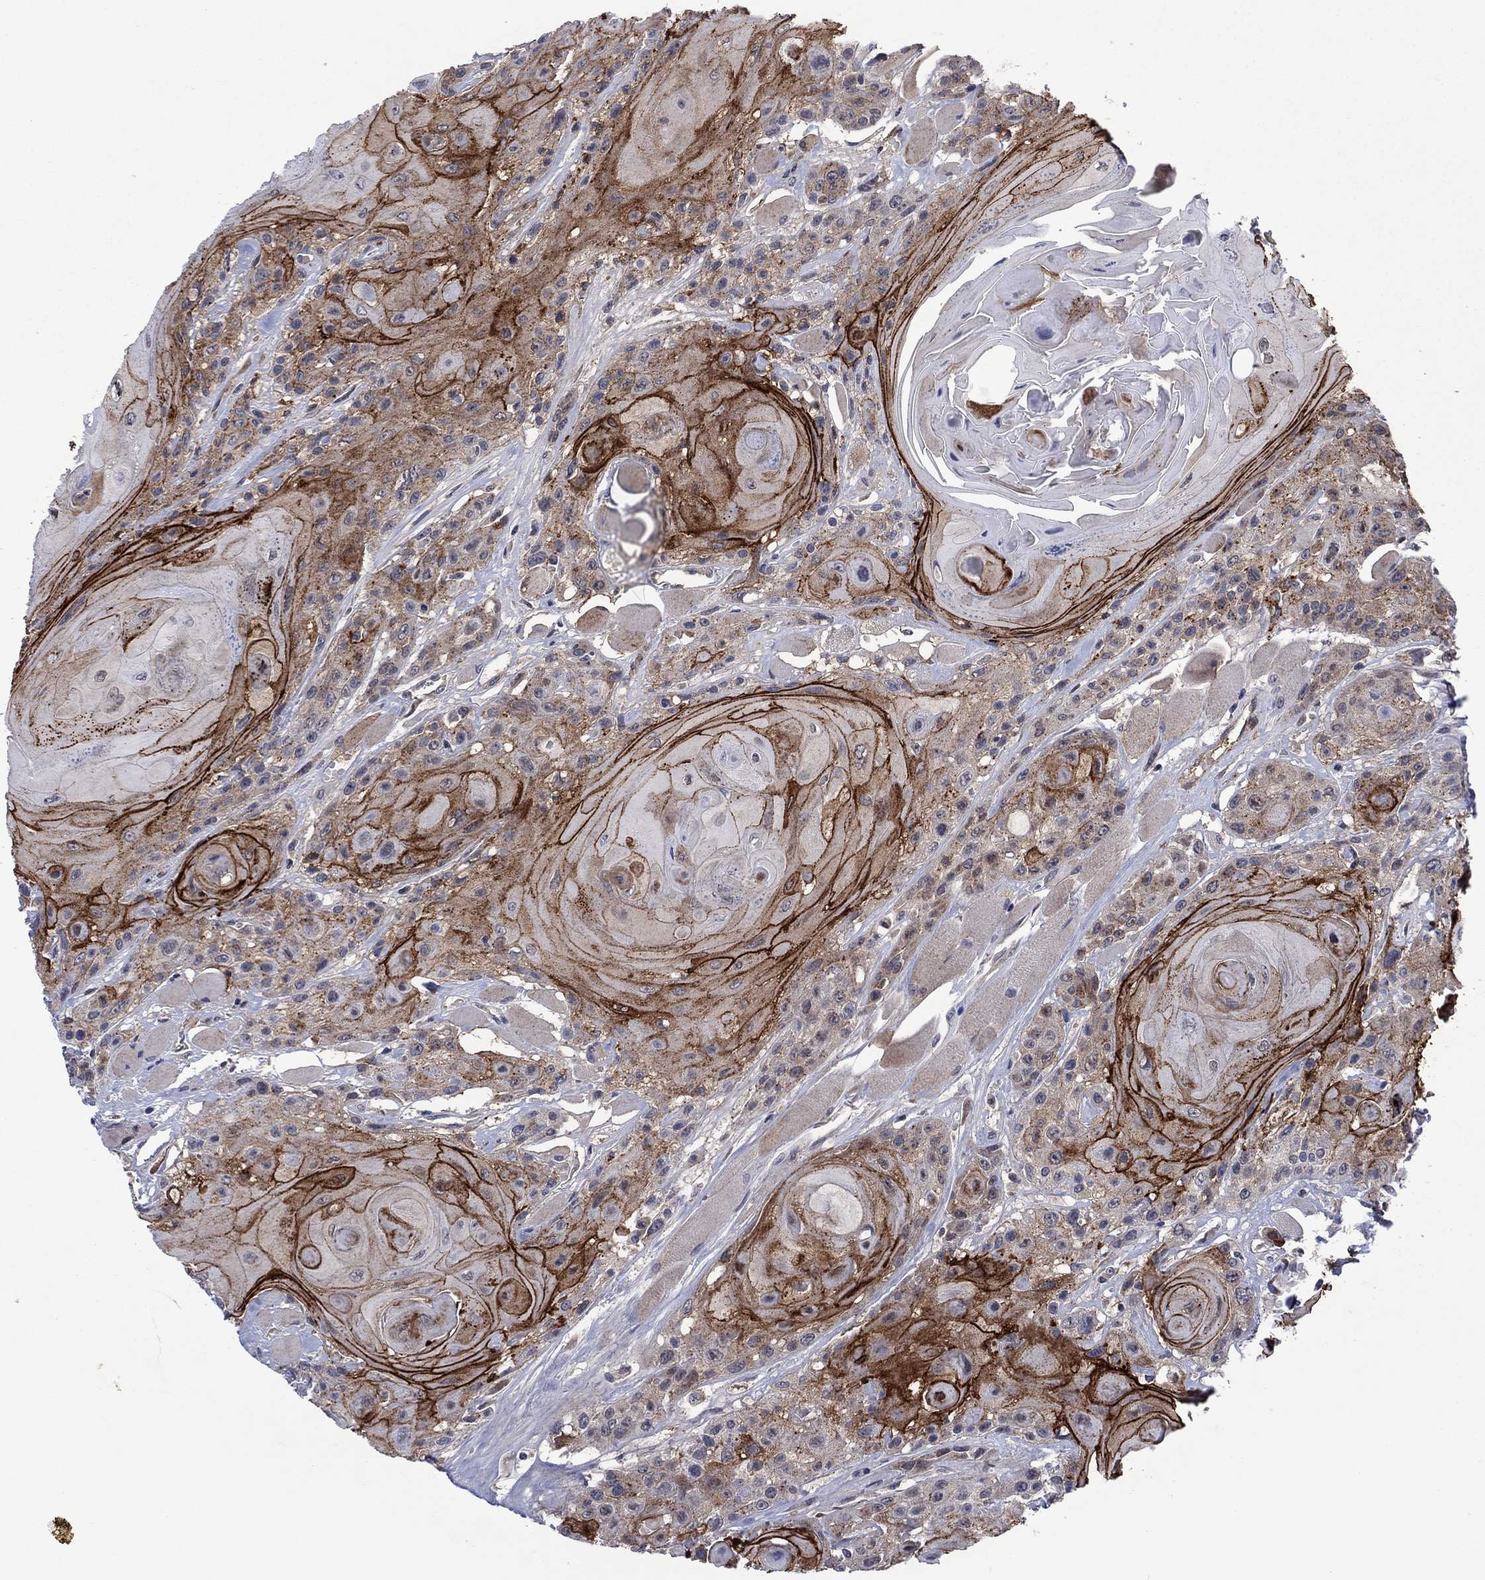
{"staining": {"intensity": "strong", "quantity": "25%-75%", "location": "cytoplasmic/membranous"}, "tissue": "head and neck cancer", "cell_type": "Tumor cells", "image_type": "cancer", "snomed": [{"axis": "morphology", "description": "Squamous cell carcinoma, NOS"}, {"axis": "topography", "description": "Head-Neck"}], "caption": "IHC staining of head and neck squamous cell carcinoma, which exhibits high levels of strong cytoplasmic/membranous positivity in approximately 25%-75% of tumor cells indicating strong cytoplasmic/membranous protein positivity. The staining was performed using DAB (brown) for protein detection and nuclei were counterstained in hematoxylin (blue).", "gene": "SDC1", "patient": {"sex": "female", "age": 59}}